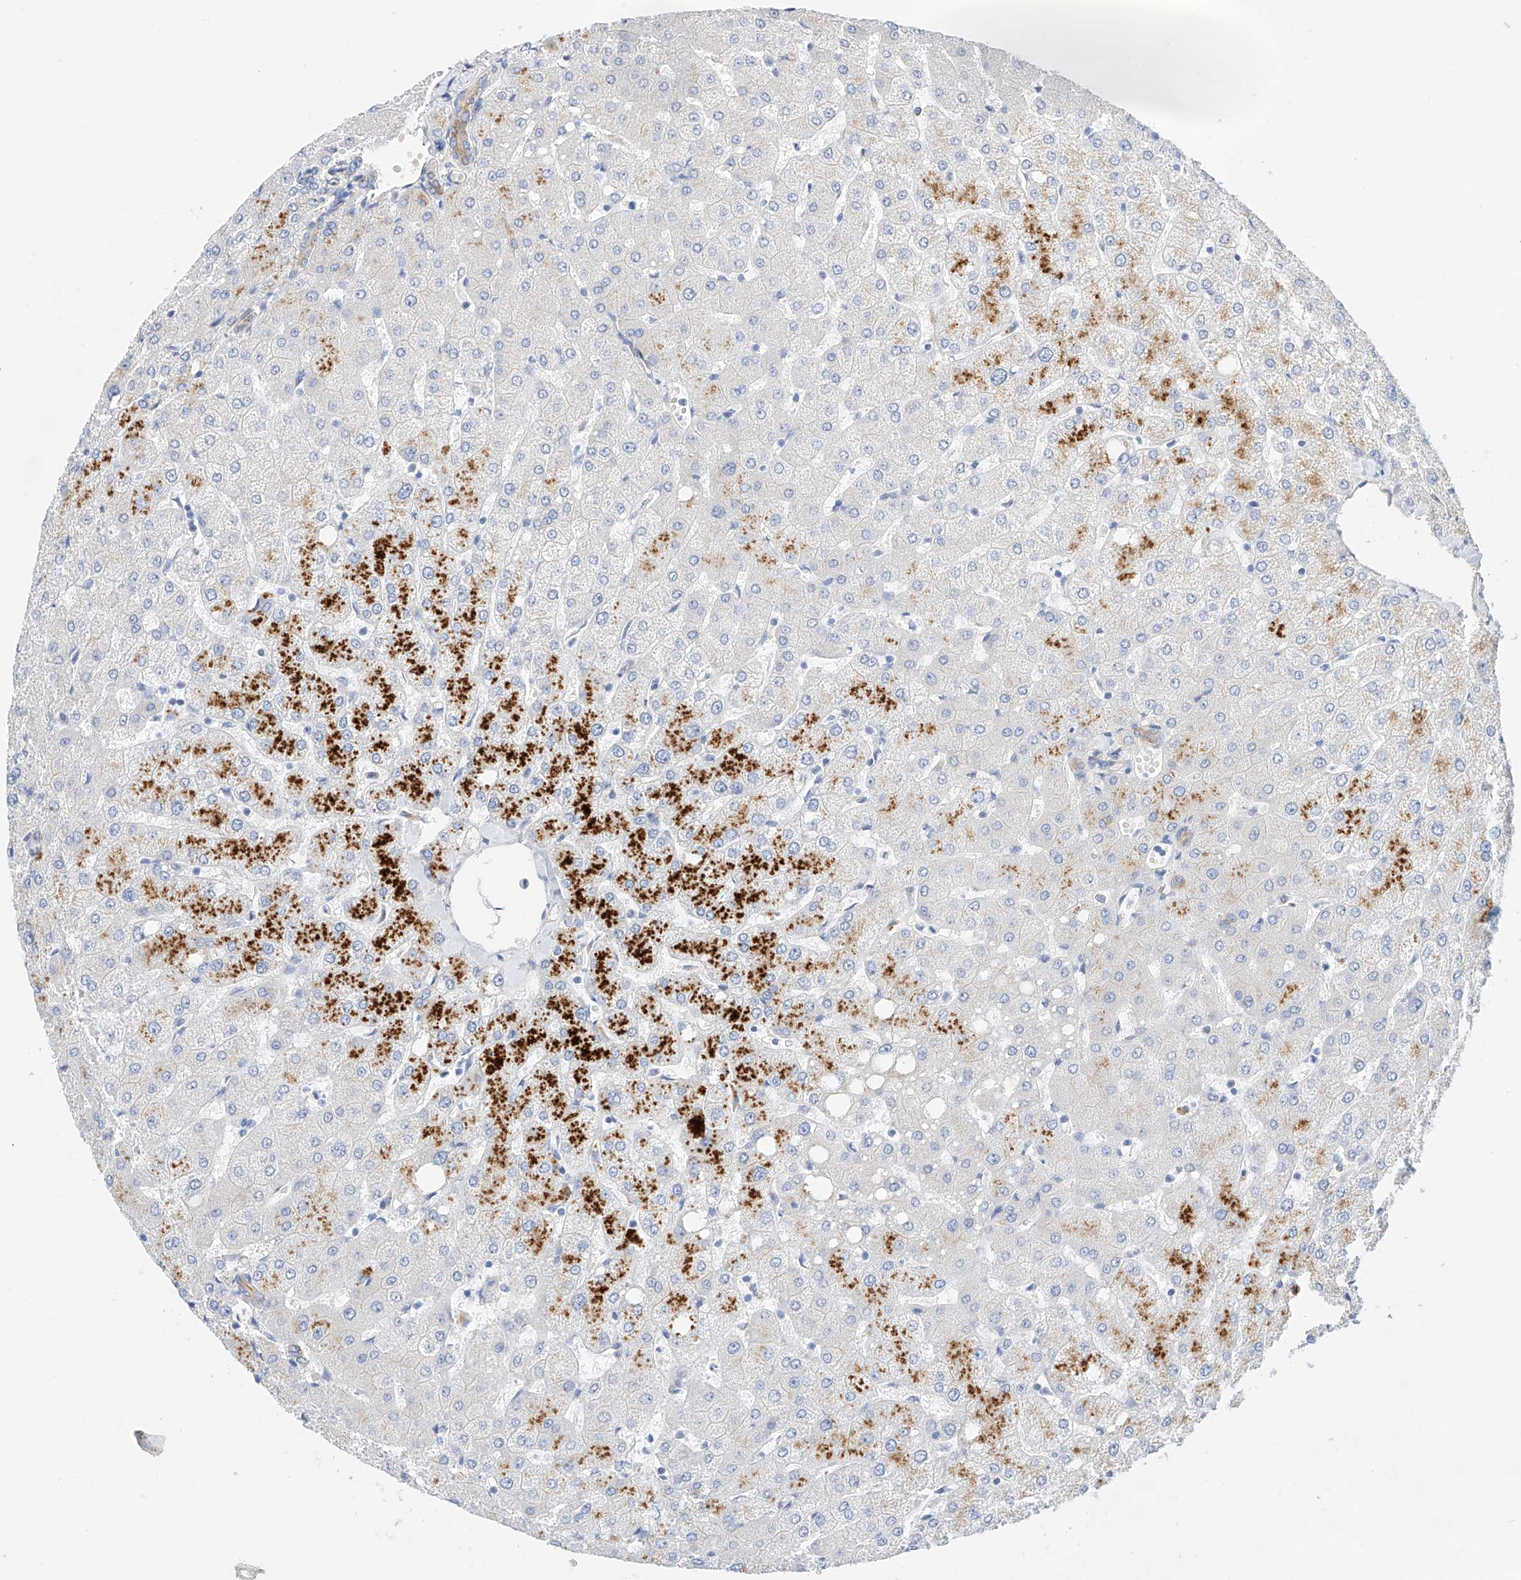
{"staining": {"intensity": "weak", "quantity": "<25%", "location": "cytoplasmic/membranous"}, "tissue": "liver", "cell_type": "Cholangiocytes", "image_type": "normal", "snomed": [{"axis": "morphology", "description": "Normal tissue, NOS"}, {"axis": "topography", "description": "Liver"}], "caption": "Immunohistochemistry (IHC) of normal liver reveals no expression in cholangiocytes.", "gene": "SBSPON", "patient": {"sex": "female", "age": 54}}